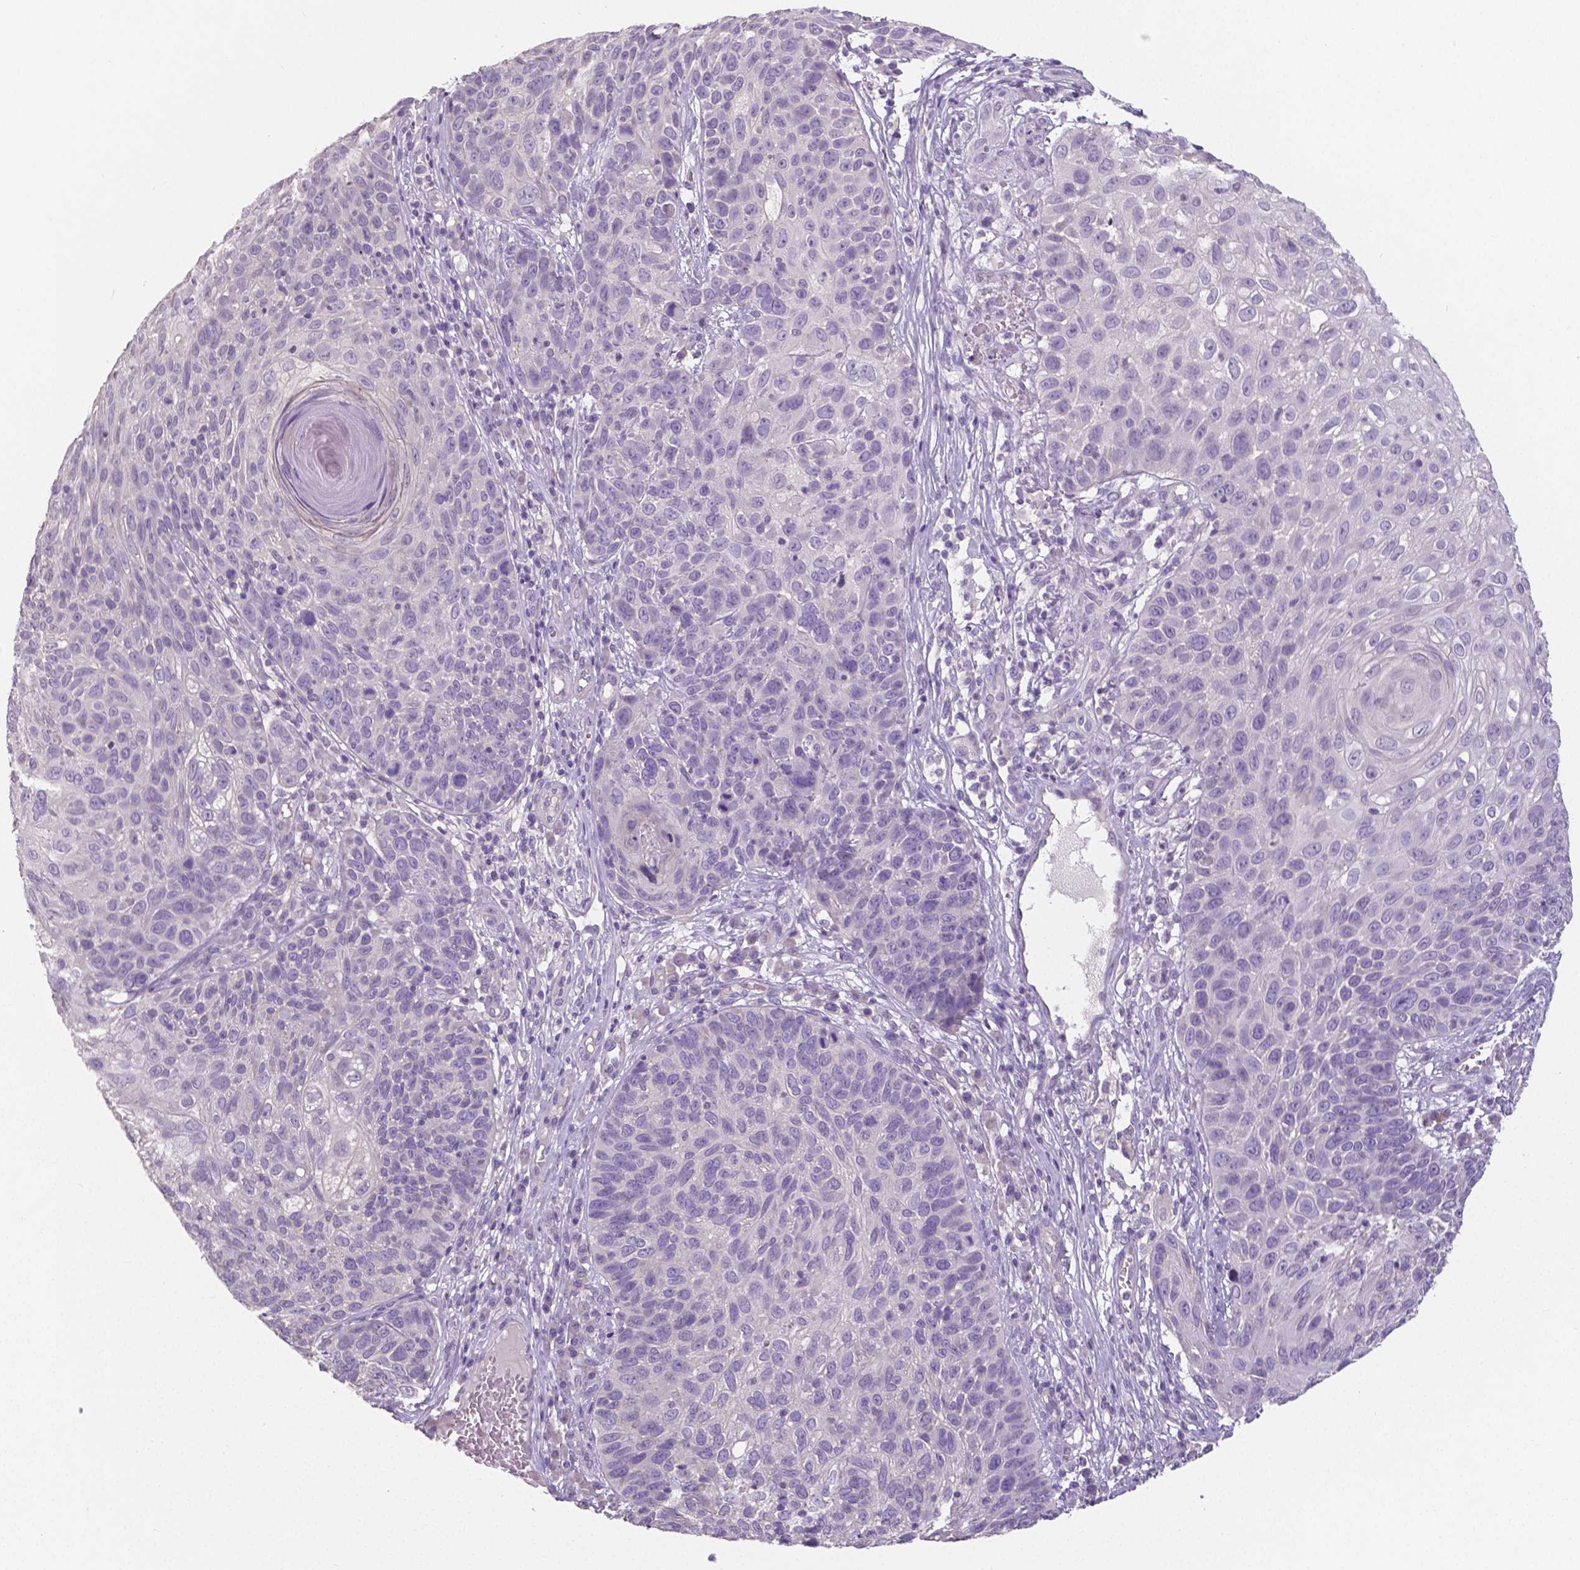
{"staining": {"intensity": "negative", "quantity": "none", "location": "none"}, "tissue": "skin cancer", "cell_type": "Tumor cells", "image_type": "cancer", "snomed": [{"axis": "morphology", "description": "Squamous cell carcinoma, NOS"}, {"axis": "topography", "description": "Skin"}], "caption": "A micrograph of human skin cancer is negative for staining in tumor cells. (DAB immunohistochemistry (IHC) visualized using brightfield microscopy, high magnification).", "gene": "CRMP1", "patient": {"sex": "male", "age": 92}}